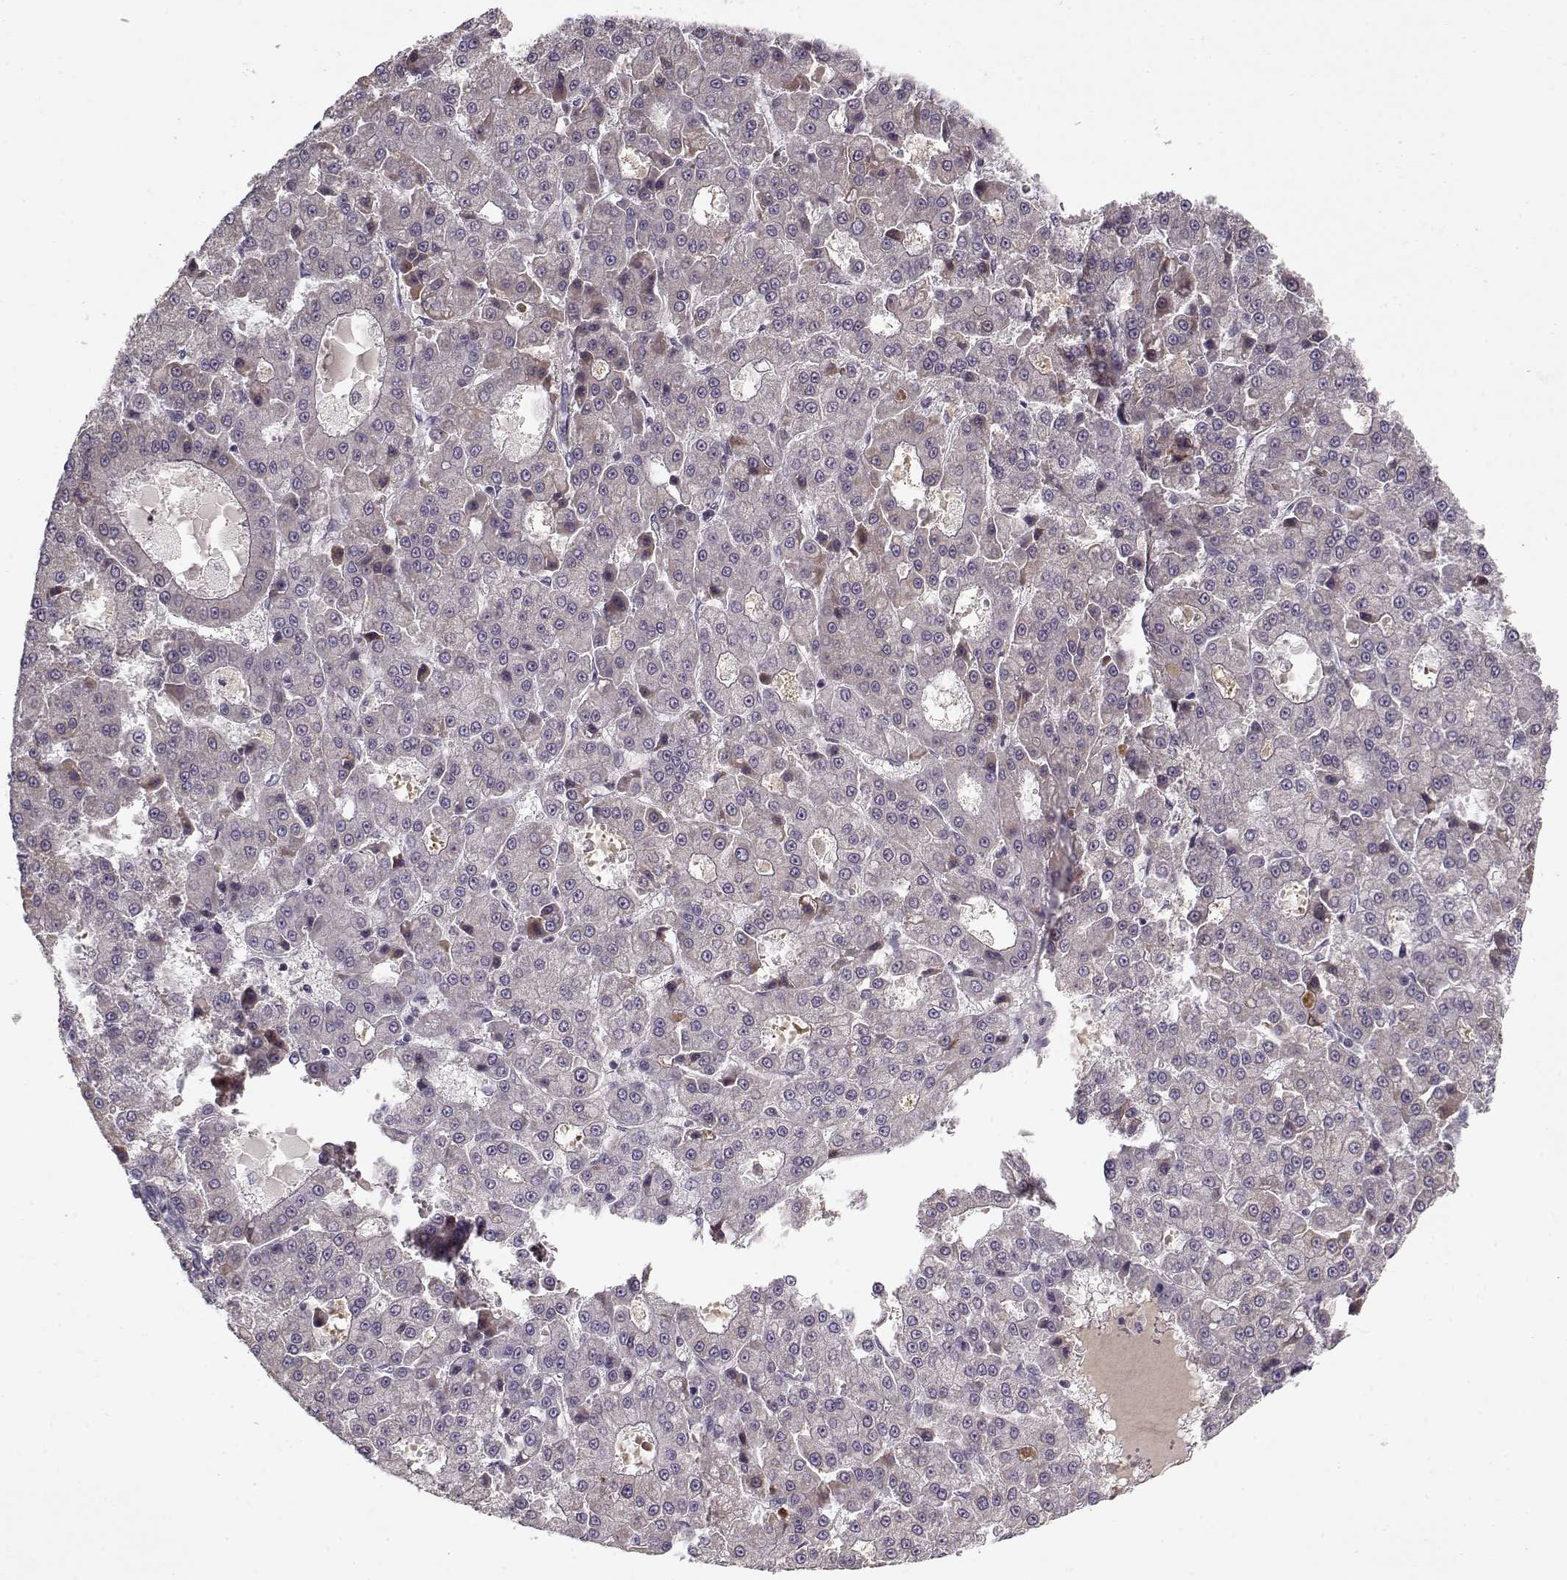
{"staining": {"intensity": "negative", "quantity": "none", "location": "none"}, "tissue": "liver cancer", "cell_type": "Tumor cells", "image_type": "cancer", "snomed": [{"axis": "morphology", "description": "Carcinoma, Hepatocellular, NOS"}, {"axis": "topography", "description": "Liver"}], "caption": "The micrograph reveals no staining of tumor cells in liver cancer. (Stains: DAB IHC with hematoxylin counter stain, Microscopy: brightfield microscopy at high magnification).", "gene": "LUM", "patient": {"sex": "male", "age": 70}}